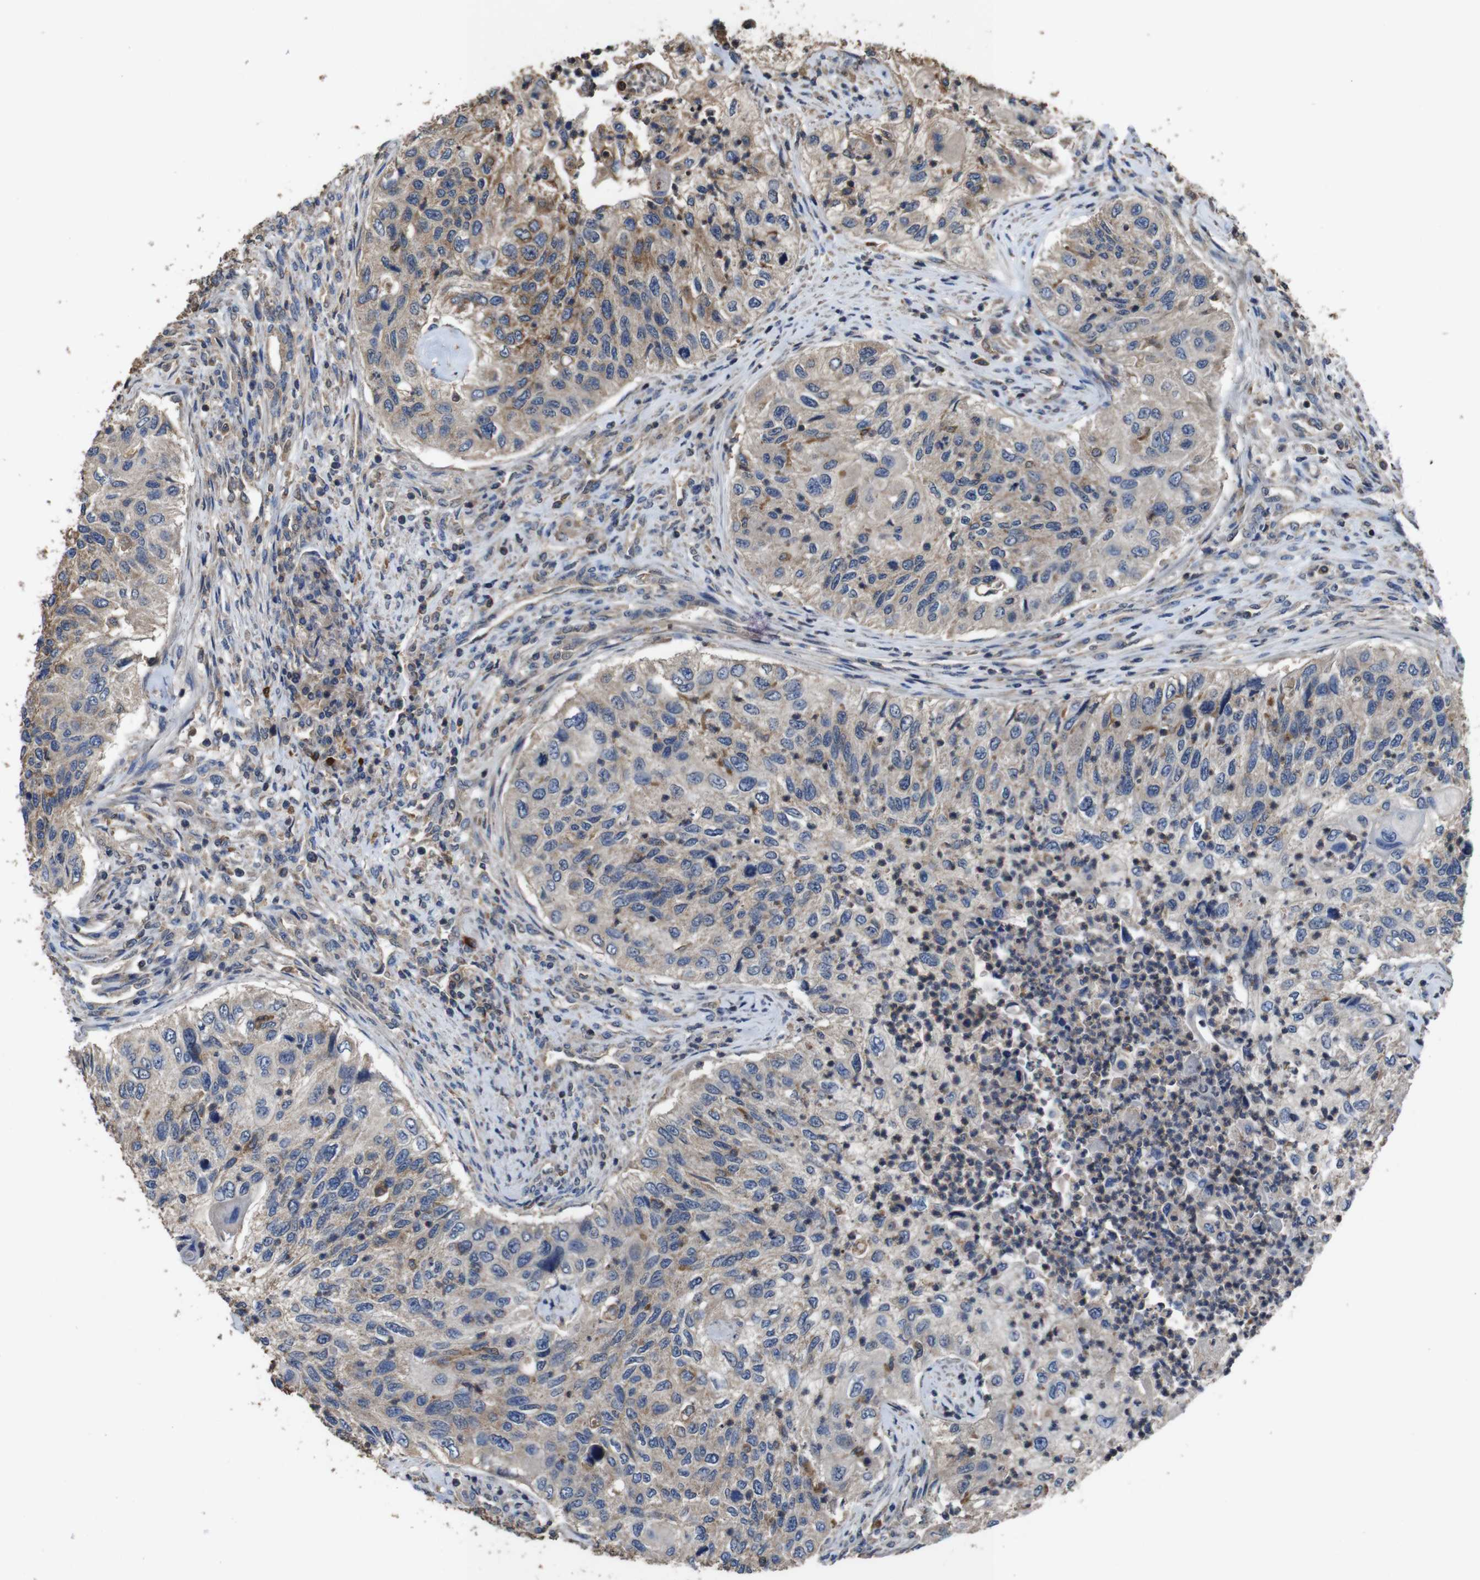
{"staining": {"intensity": "moderate", "quantity": "<25%", "location": "cytoplasmic/membranous"}, "tissue": "urothelial cancer", "cell_type": "Tumor cells", "image_type": "cancer", "snomed": [{"axis": "morphology", "description": "Urothelial carcinoma, High grade"}, {"axis": "topography", "description": "Urinary bladder"}], "caption": "High-grade urothelial carcinoma tissue exhibits moderate cytoplasmic/membranous staining in about <25% of tumor cells, visualized by immunohistochemistry. (Stains: DAB in brown, nuclei in blue, Microscopy: brightfield microscopy at high magnification).", "gene": "GLIPR1", "patient": {"sex": "female", "age": 60}}